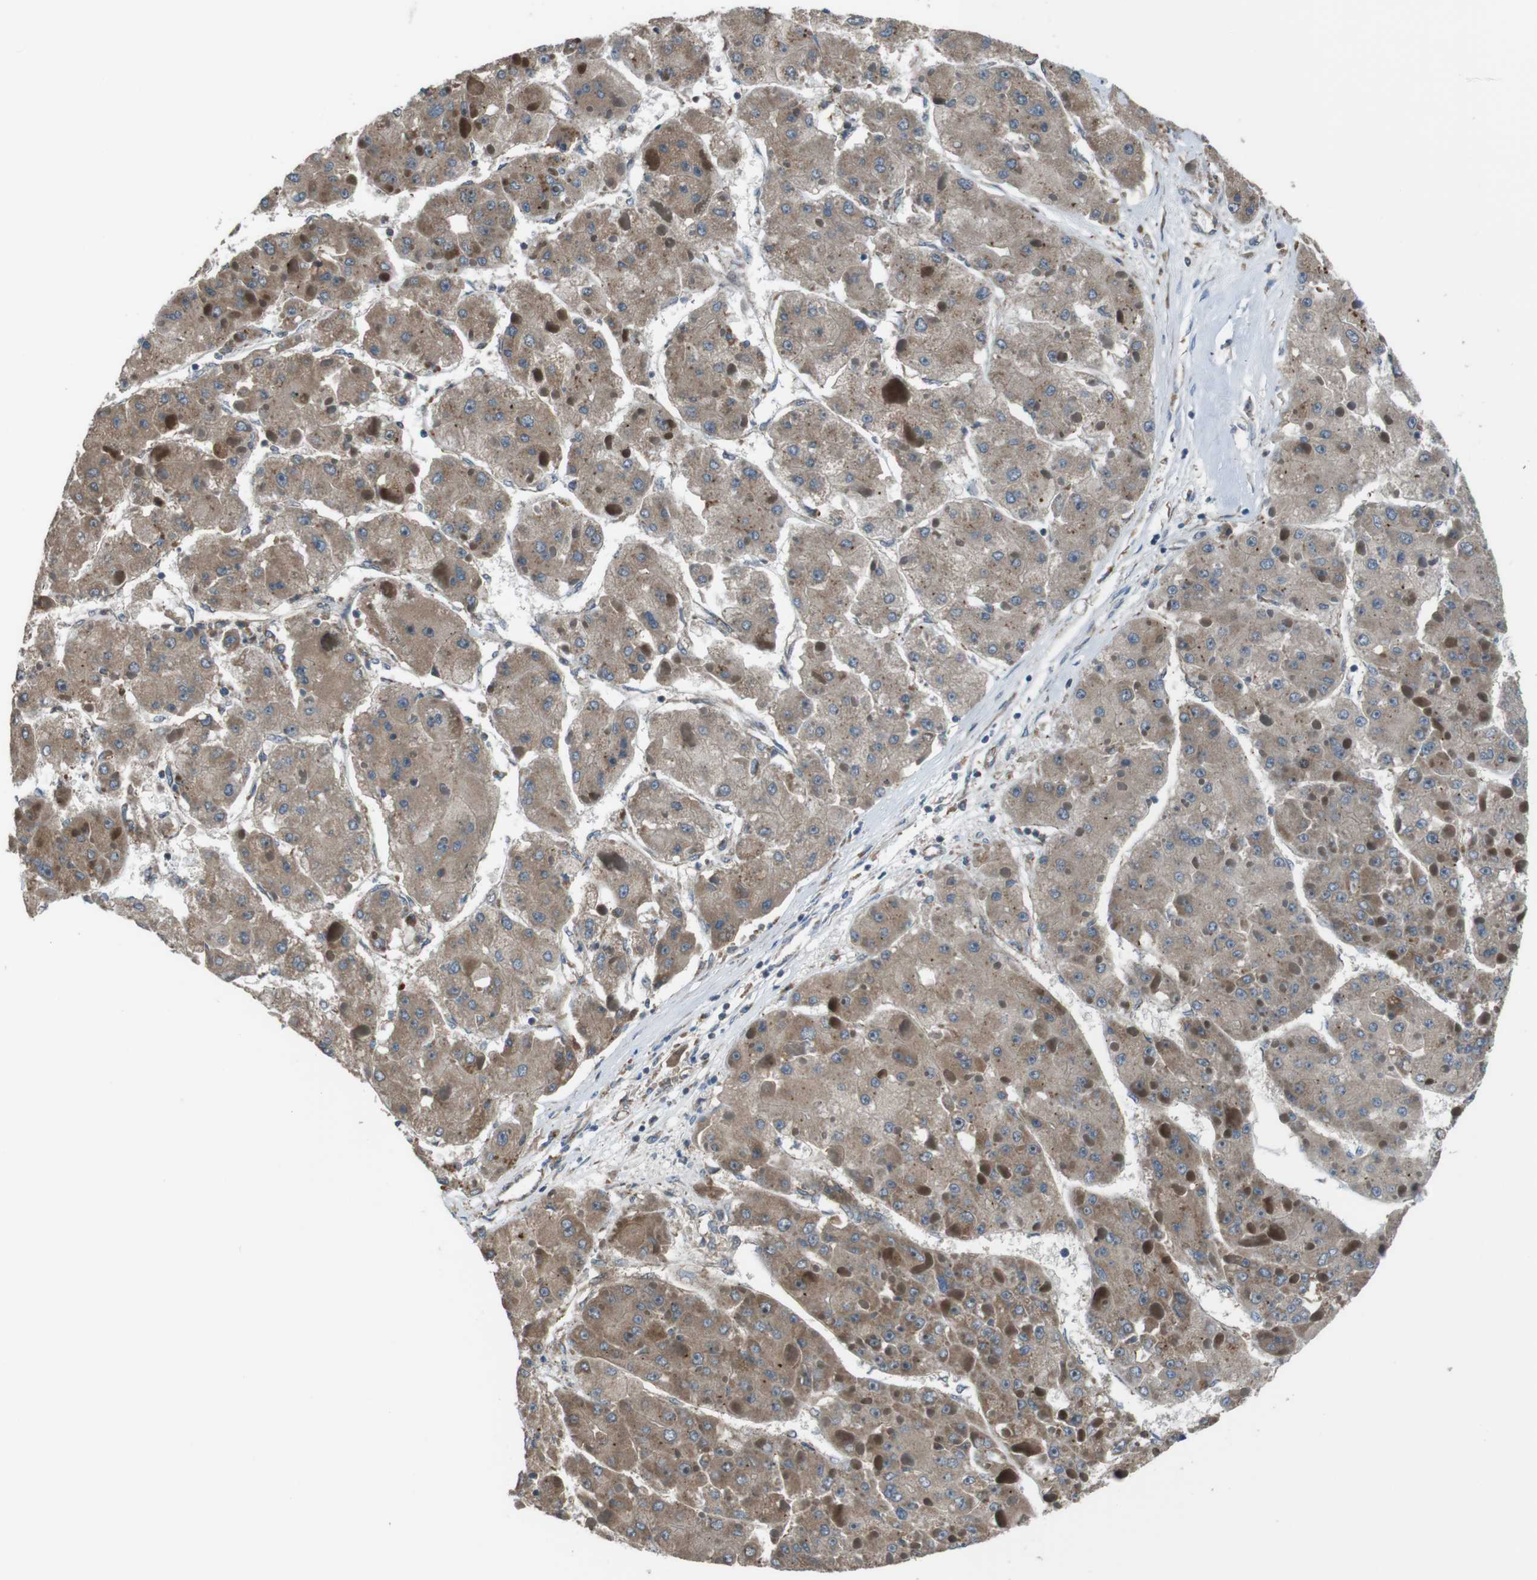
{"staining": {"intensity": "weak", "quantity": ">75%", "location": "cytoplasmic/membranous"}, "tissue": "liver cancer", "cell_type": "Tumor cells", "image_type": "cancer", "snomed": [{"axis": "morphology", "description": "Carcinoma, Hepatocellular, NOS"}, {"axis": "topography", "description": "Liver"}], "caption": "Protein analysis of liver hepatocellular carcinoma tissue shows weak cytoplasmic/membranous positivity in approximately >75% of tumor cells.", "gene": "GIMAP8", "patient": {"sex": "female", "age": 73}}